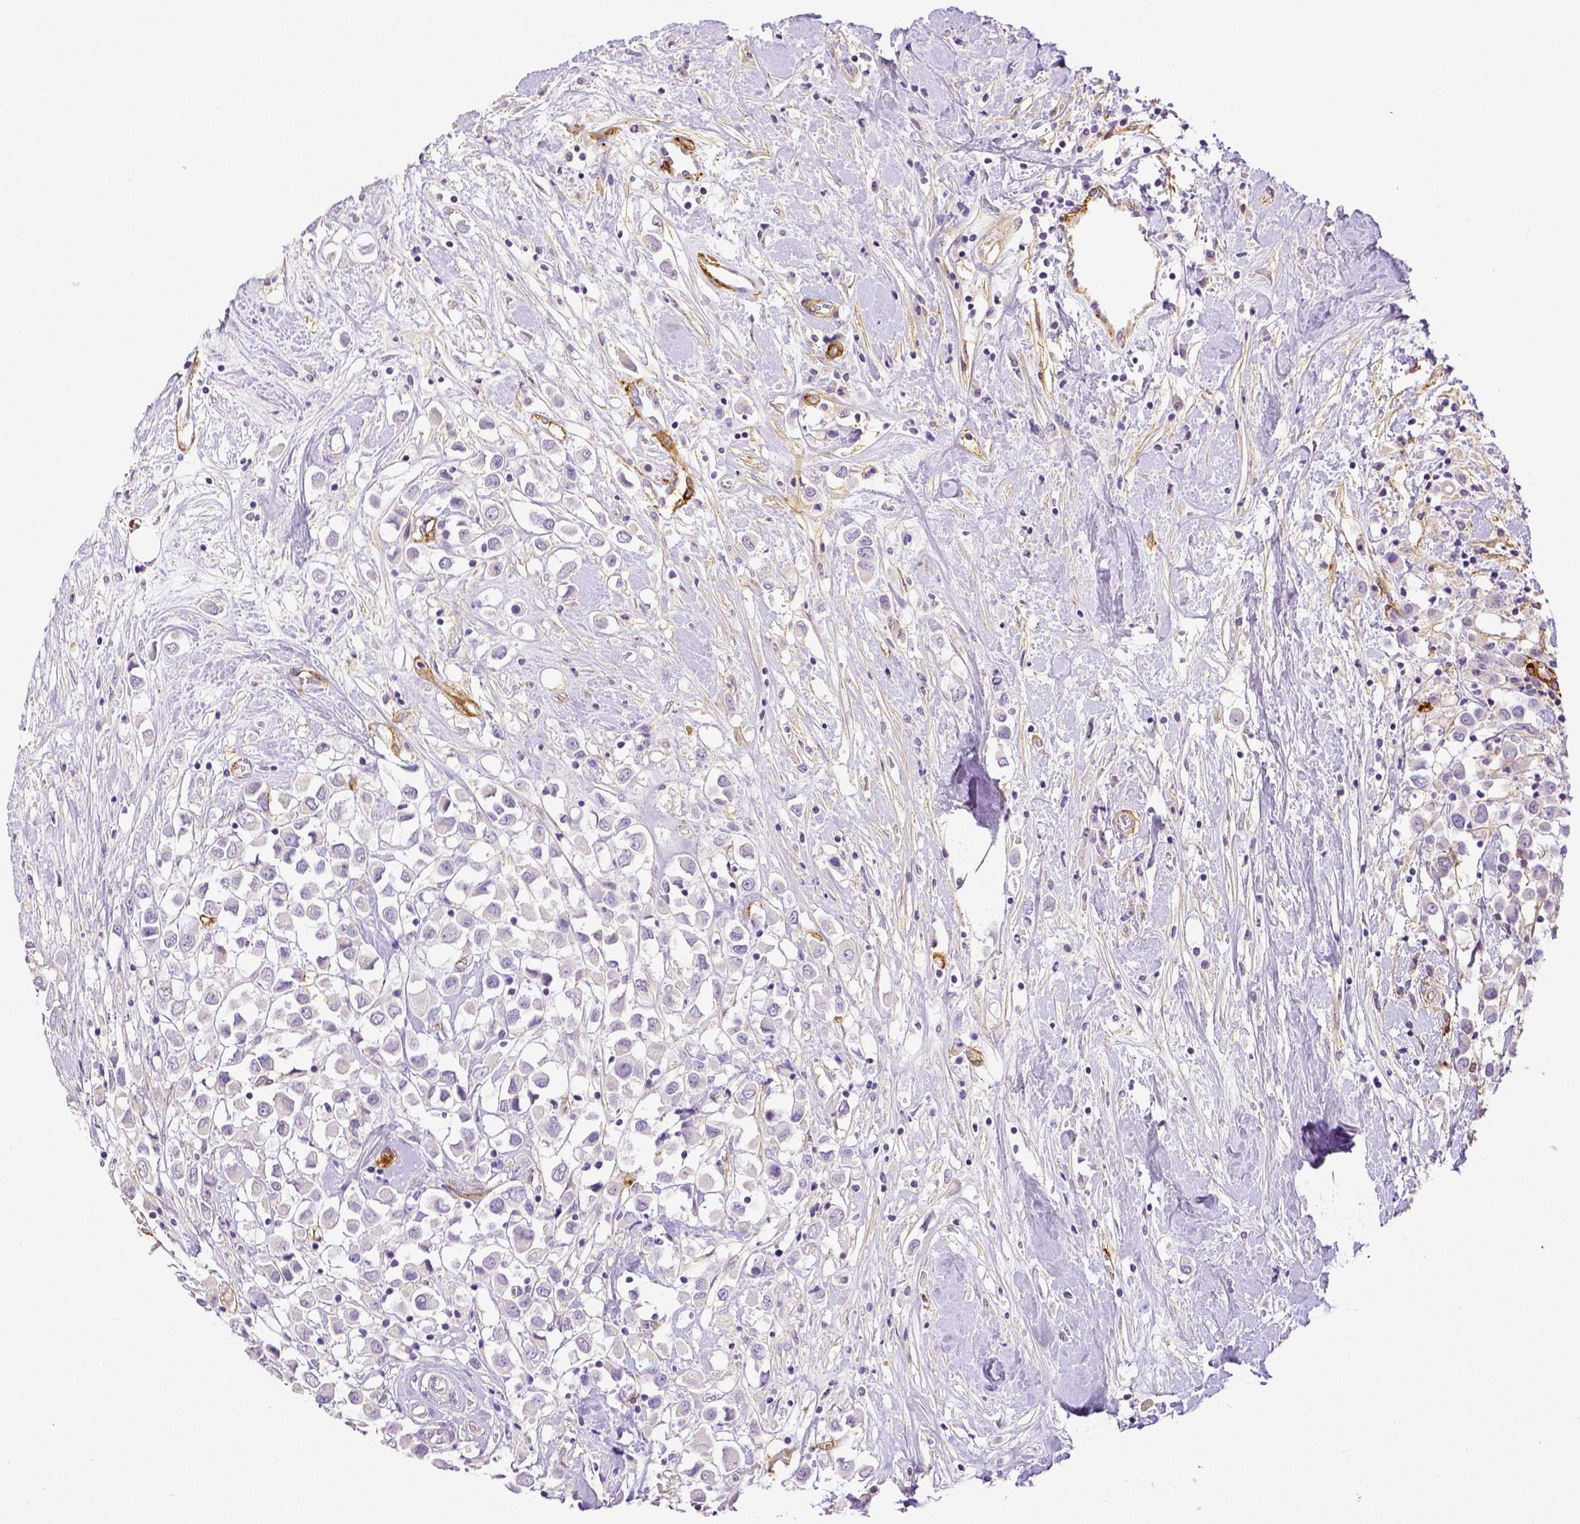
{"staining": {"intensity": "negative", "quantity": "none", "location": "none"}, "tissue": "breast cancer", "cell_type": "Tumor cells", "image_type": "cancer", "snomed": [{"axis": "morphology", "description": "Duct carcinoma"}, {"axis": "topography", "description": "Breast"}], "caption": "DAB immunohistochemical staining of breast cancer exhibits no significant staining in tumor cells.", "gene": "THY1", "patient": {"sex": "female", "age": 61}}